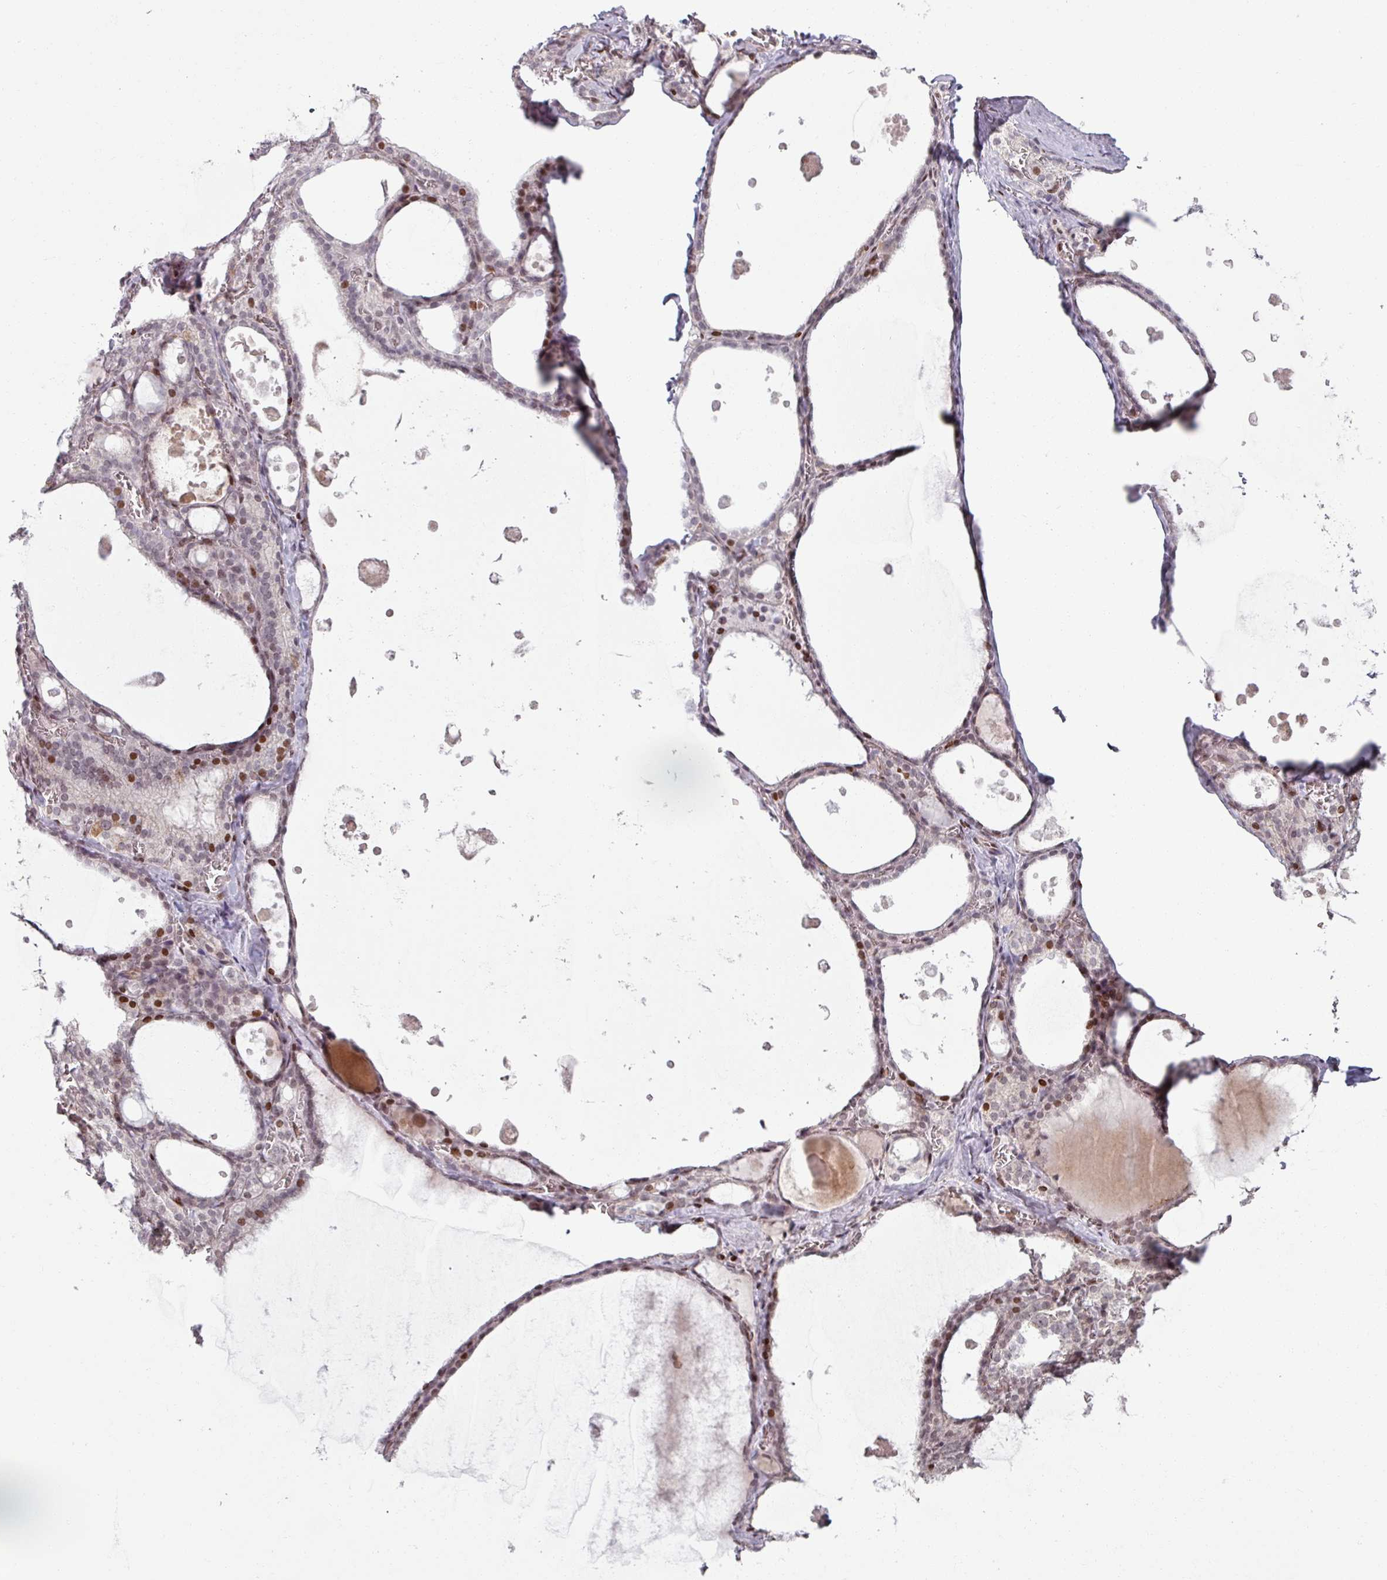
{"staining": {"intensity": "moderate", "quantity": "25%-75%", "location": "nuclear"}, "tissue": "thyroid gland", "cell_type": "Glandular cells", "image_type": "normal", "snomed": [{"axis": "morphology", "description": "Normal tissue, NOS"}, {"axis": "topography", "description": "Thyroid gland"}], "caption": "A histopathology image of thyroid gland stained for a protein displays moderate nuclear brown staining in glandular cells.", "gene": "NCOR1", "patient": {"sex": "male", "age": 56}}